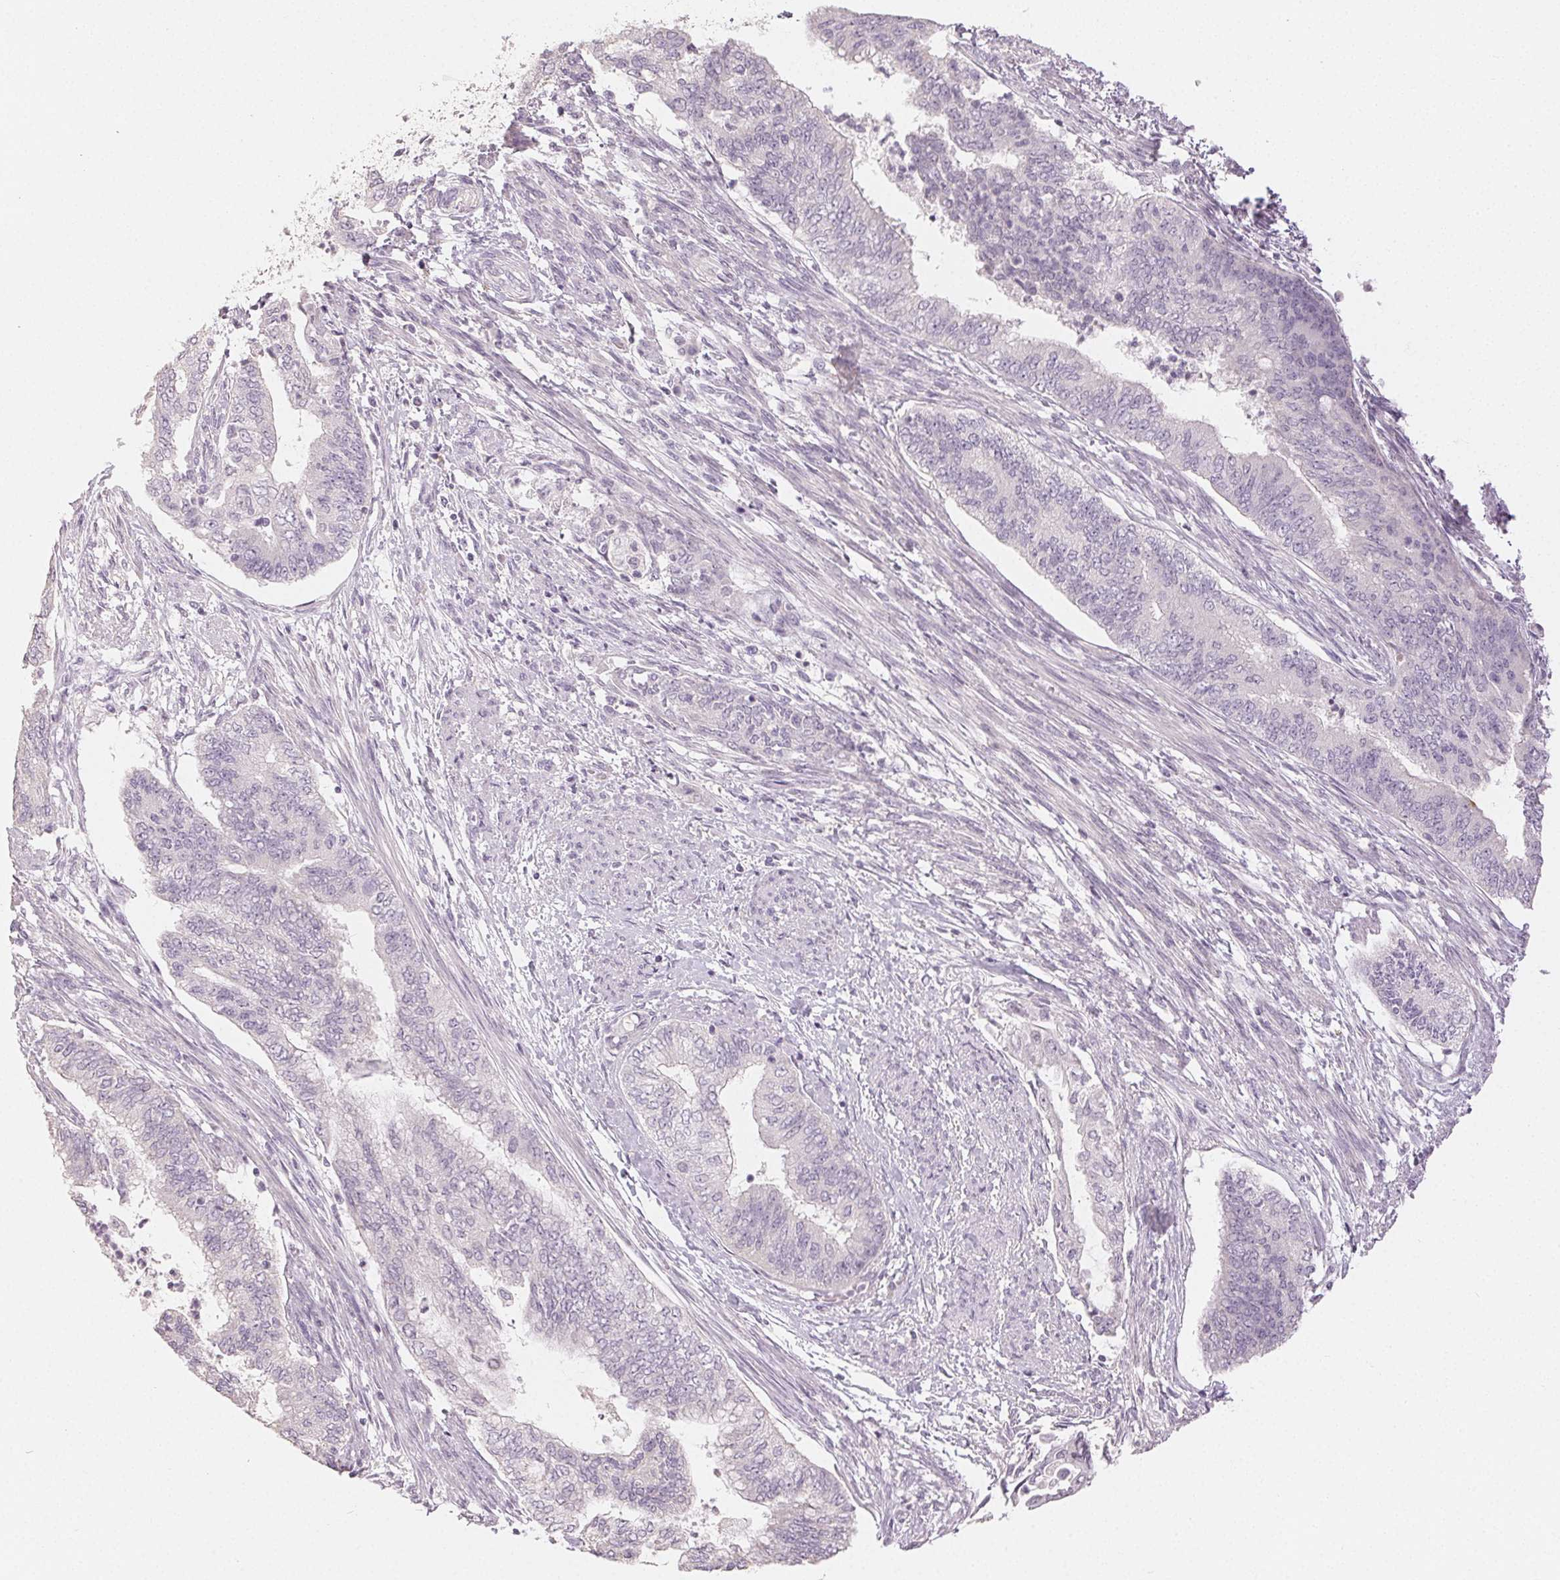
{"staining": {"intensity": "negative", "quantity": "none", "location": "none"}, "tissue": "endometrial cancer", "cell_type": "Tumor cells", "image_type": "cancer", "snomed": [{"axis": "morphology", "description": "Adenocarcinoma, NOS"}, {"axis": "topography", "description": "Endometrium"}], "caption": "This is an IHC micrograph of human endometrial adenocarcinoma. There is no positivity in tumor cells.", "gene": "LVRN", "patient": {"sex": "female", "age": 65}}